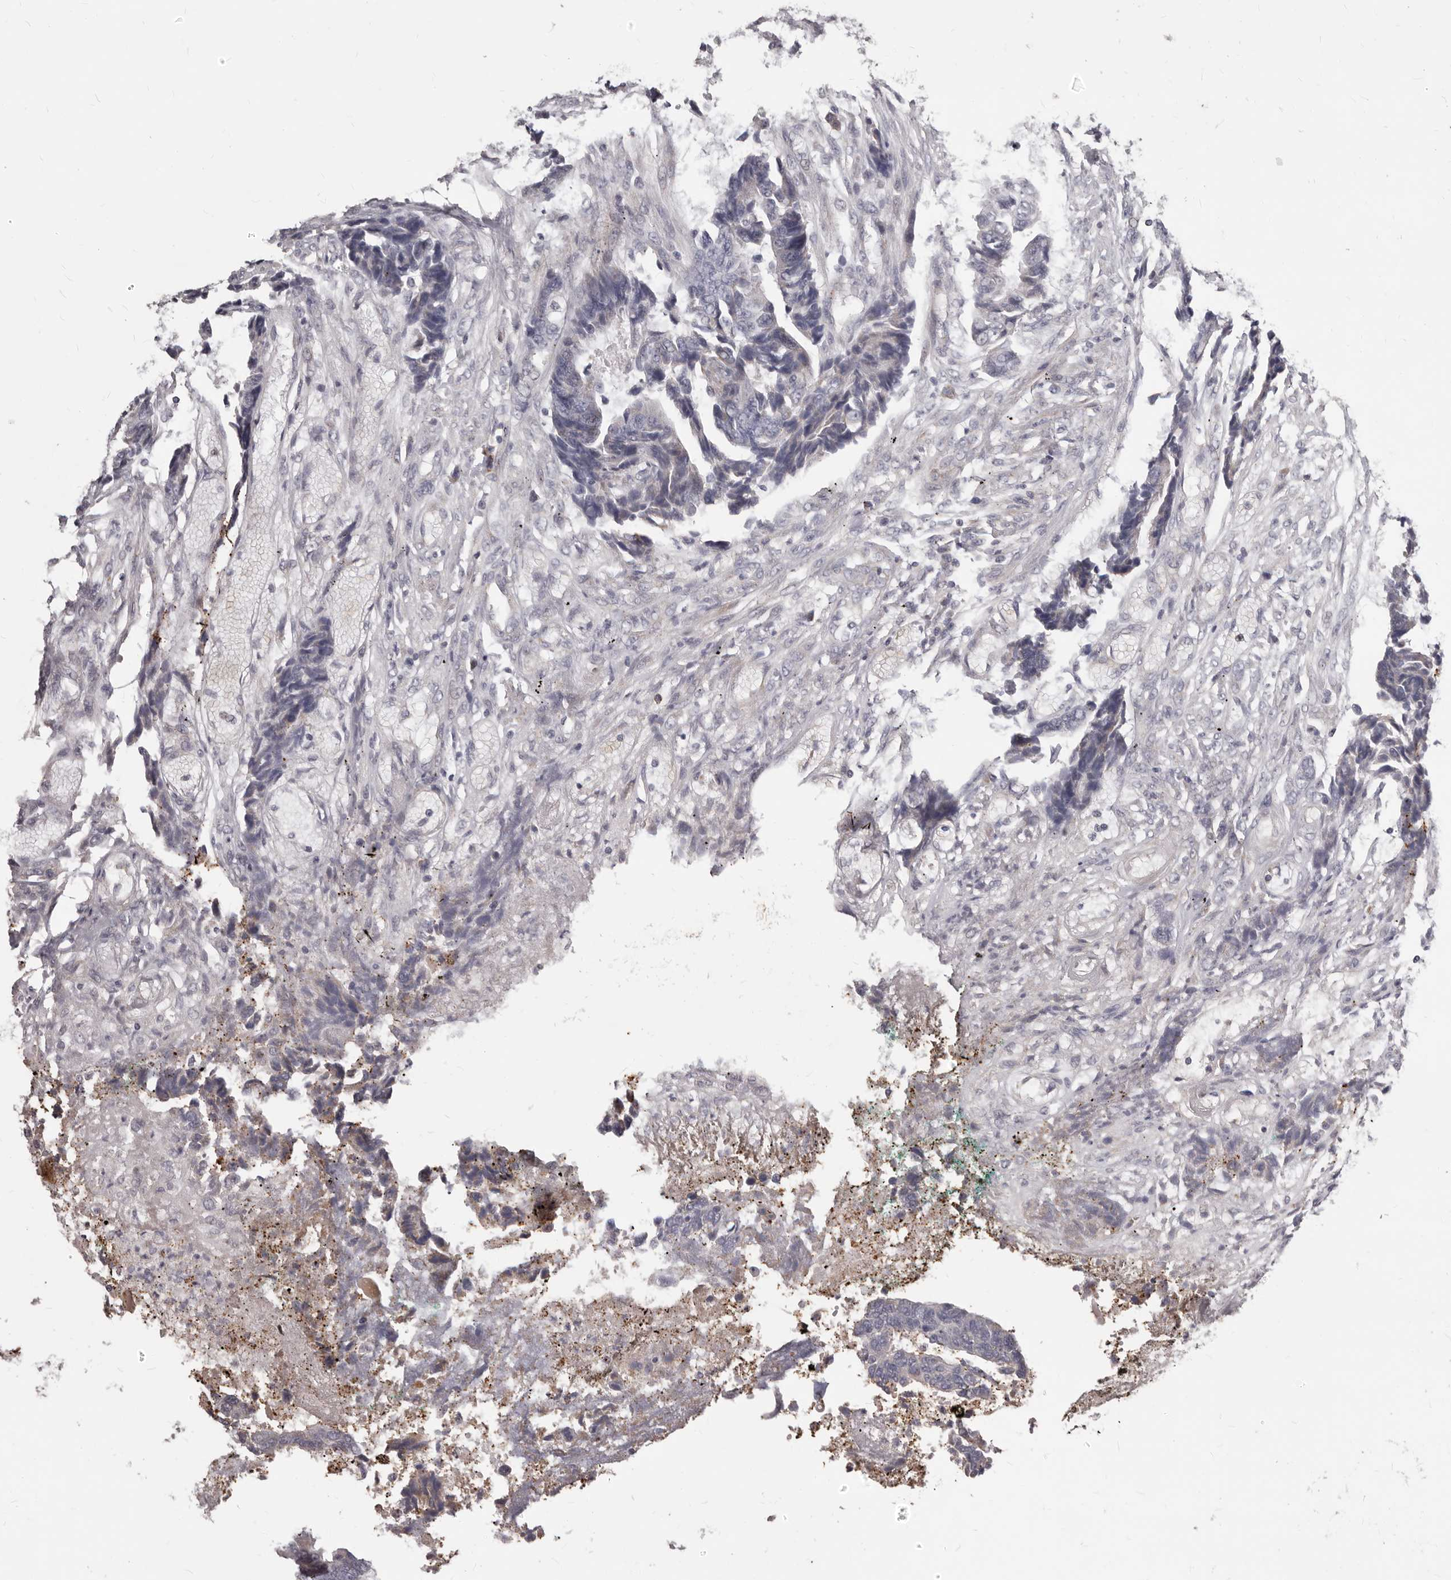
{"staining": {"intensity": "negative", "quantity": "none", "location": "none"}, "tissue": "colorectal cancer", "cell_type": "Tumor cells", "image_type": "cancer", "snomed": [{"axis": "morphology", "description": "Adenocarcinoma, NOS"}, {"axis": "topography", "description": "Rectum"}], "caption": "Immunohistochemistry histopathology image of neoplastic tissue: human colorectal adenocarcinoma stained with DAB (3,3'-diaminobenzidine) displays no significant protein expression in tumor cells.", "gene": "PRMT2", "patient": {"sex": "male", "age": 84}}